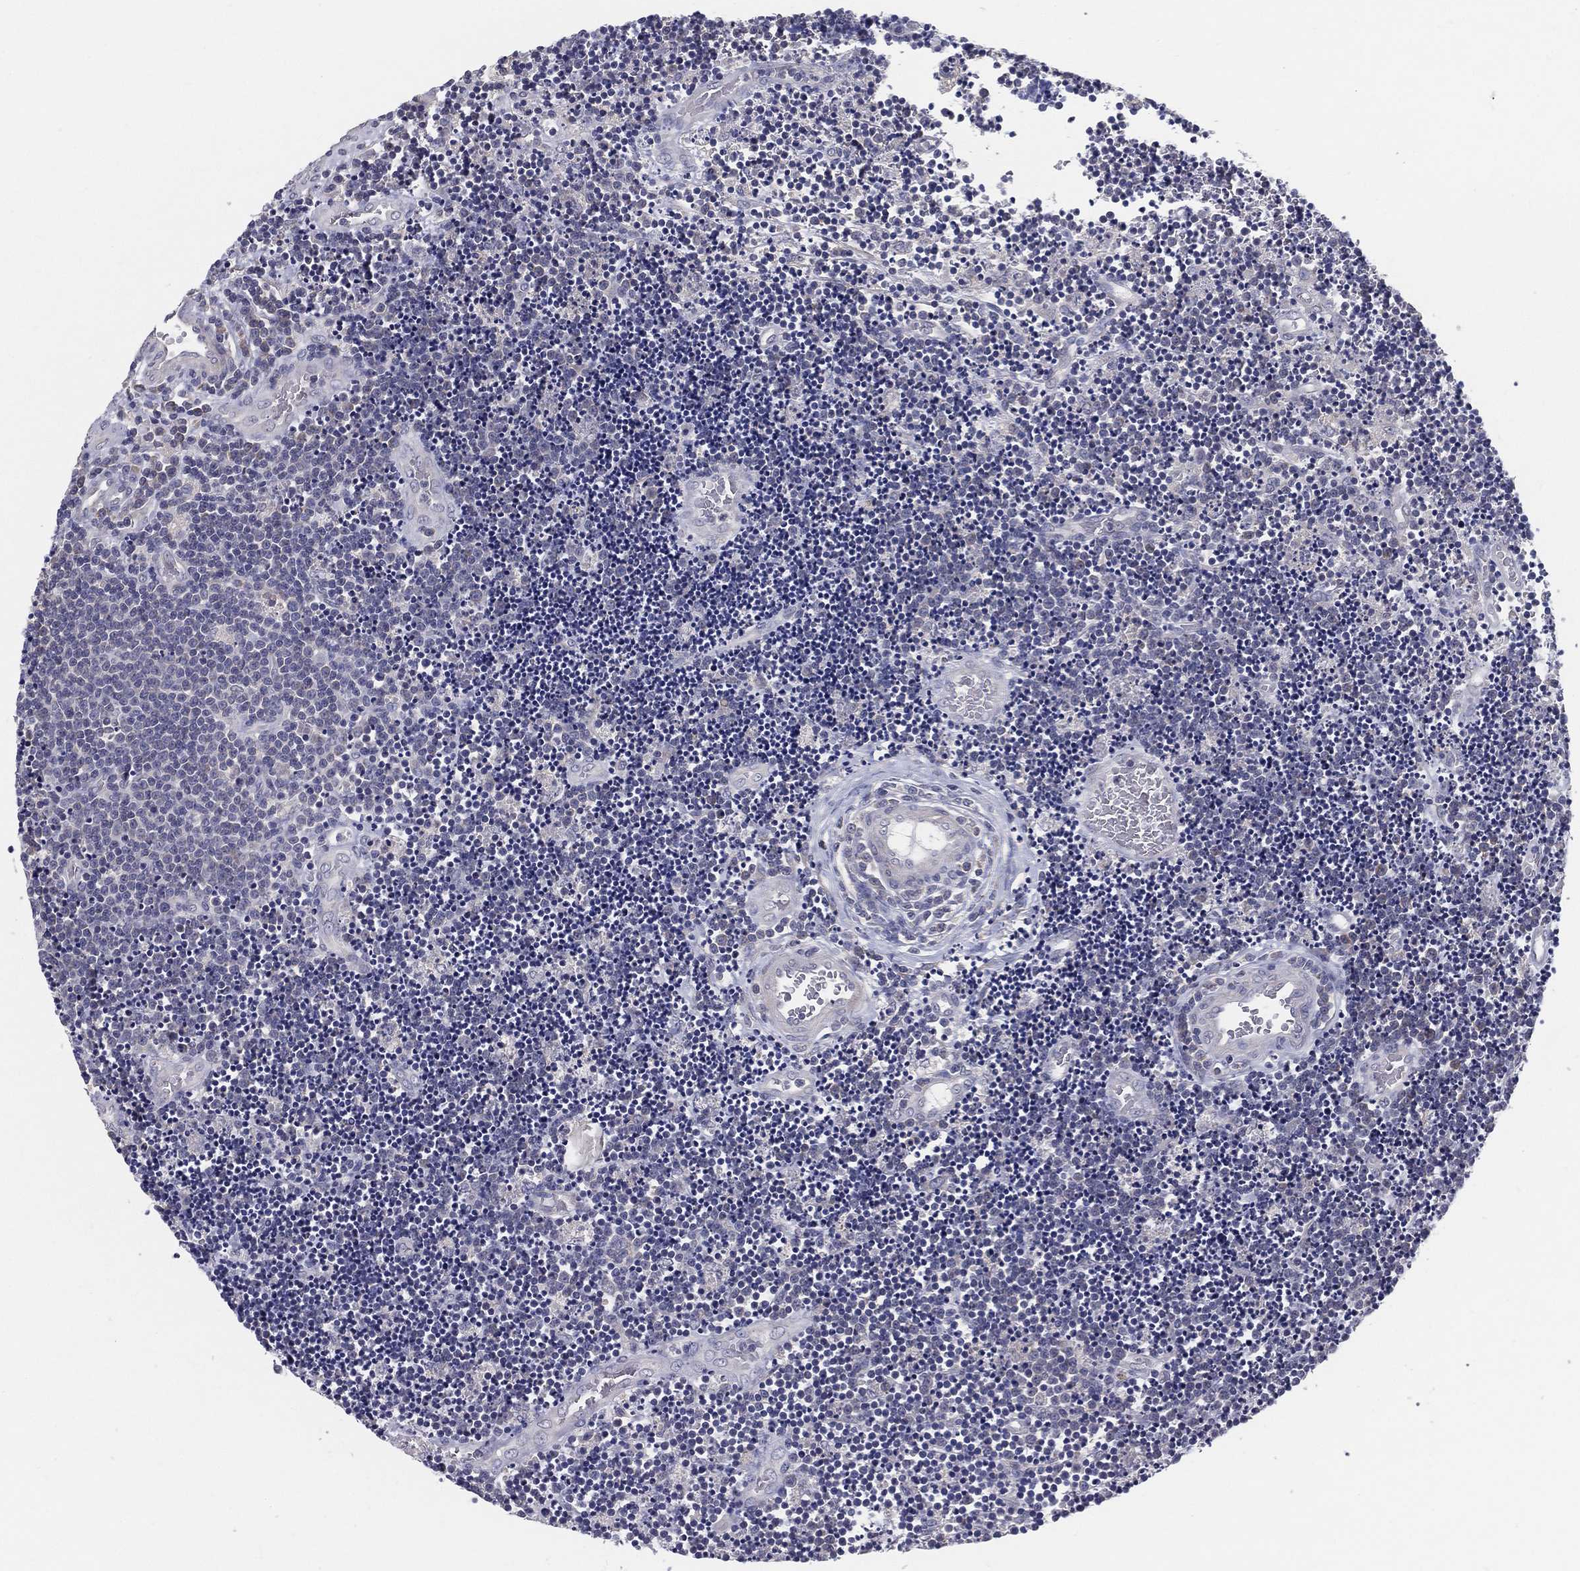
{"staining": {"intensity": "negative", "quantity": "none", "location": "none"}, "tissue": "lymphoma", "cell_type": "Tumor cells", "image_type": "cancer", "snomed": [{"axis": "morphology", "description": "Malignant lymphoma, non-Hodgkin's type, Low grade"}, {"axis": "topography", "description": "Brain"}], "caption": "Micrograph shows no significant protein positivity in tumor cells of low-grade malignant lymphoma, non-Hodgkin's type.", "gene": "PCSK1", "patient": {"sex": "female", "age": 66}}